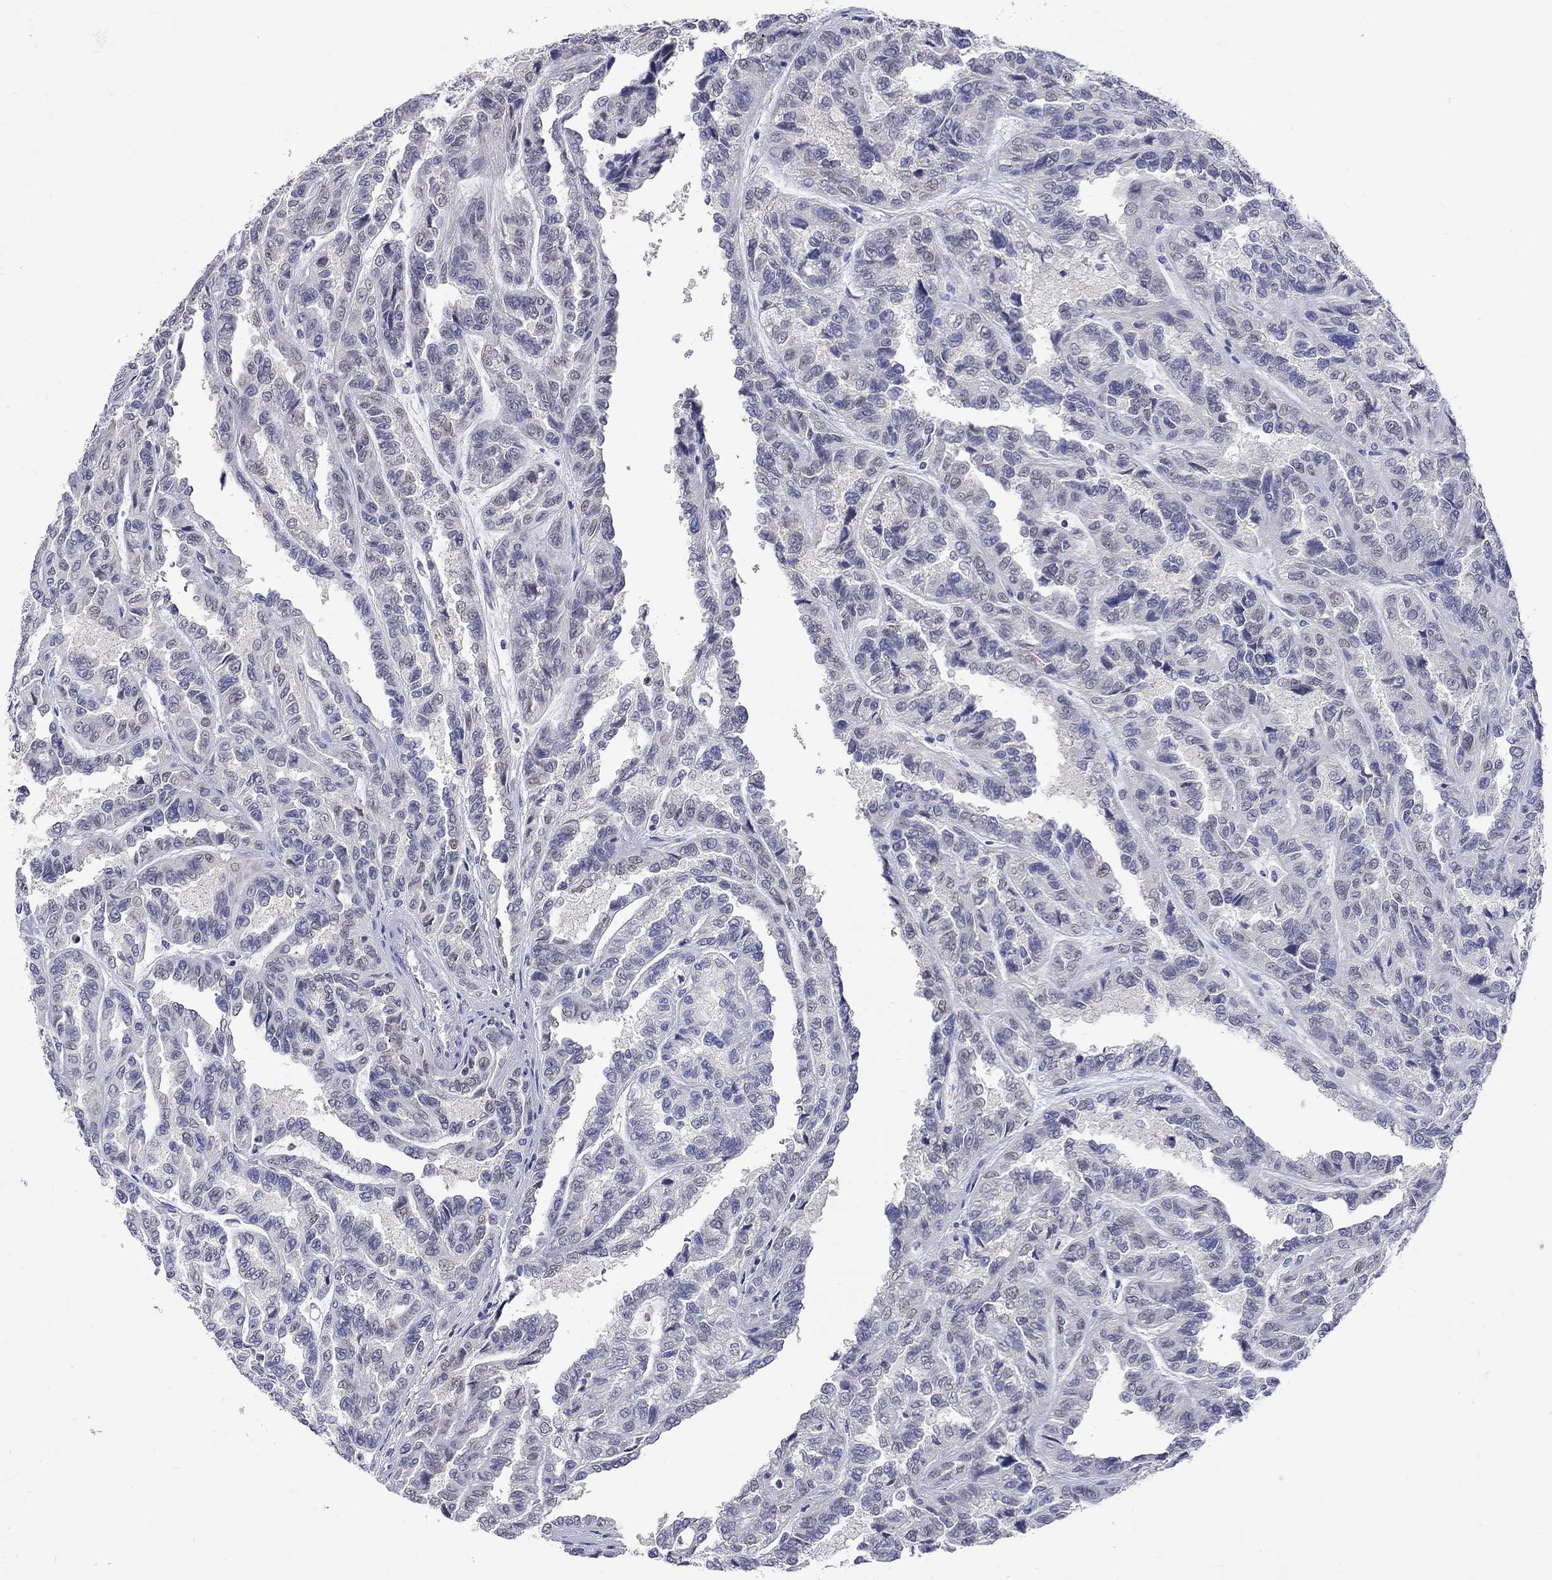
{"staining": {"intensity": "weak", "quantity": "<25%", "location": "nuclear"}, "tissue": "renal cancer", "cell_type": "Tumor cells", "image_type": "cancer", "snomed": [{"axis": "morphology", "description": "Adenocarcinoma, NOS"}, {"axis": "topography", "description": "Kidney"}], "caption": "This is an IHC photomicrograph of renal cancer. There is no expression in tumor cells.", "gene": "LRFN4", "patient": {"sex": "male", "age": 79}}